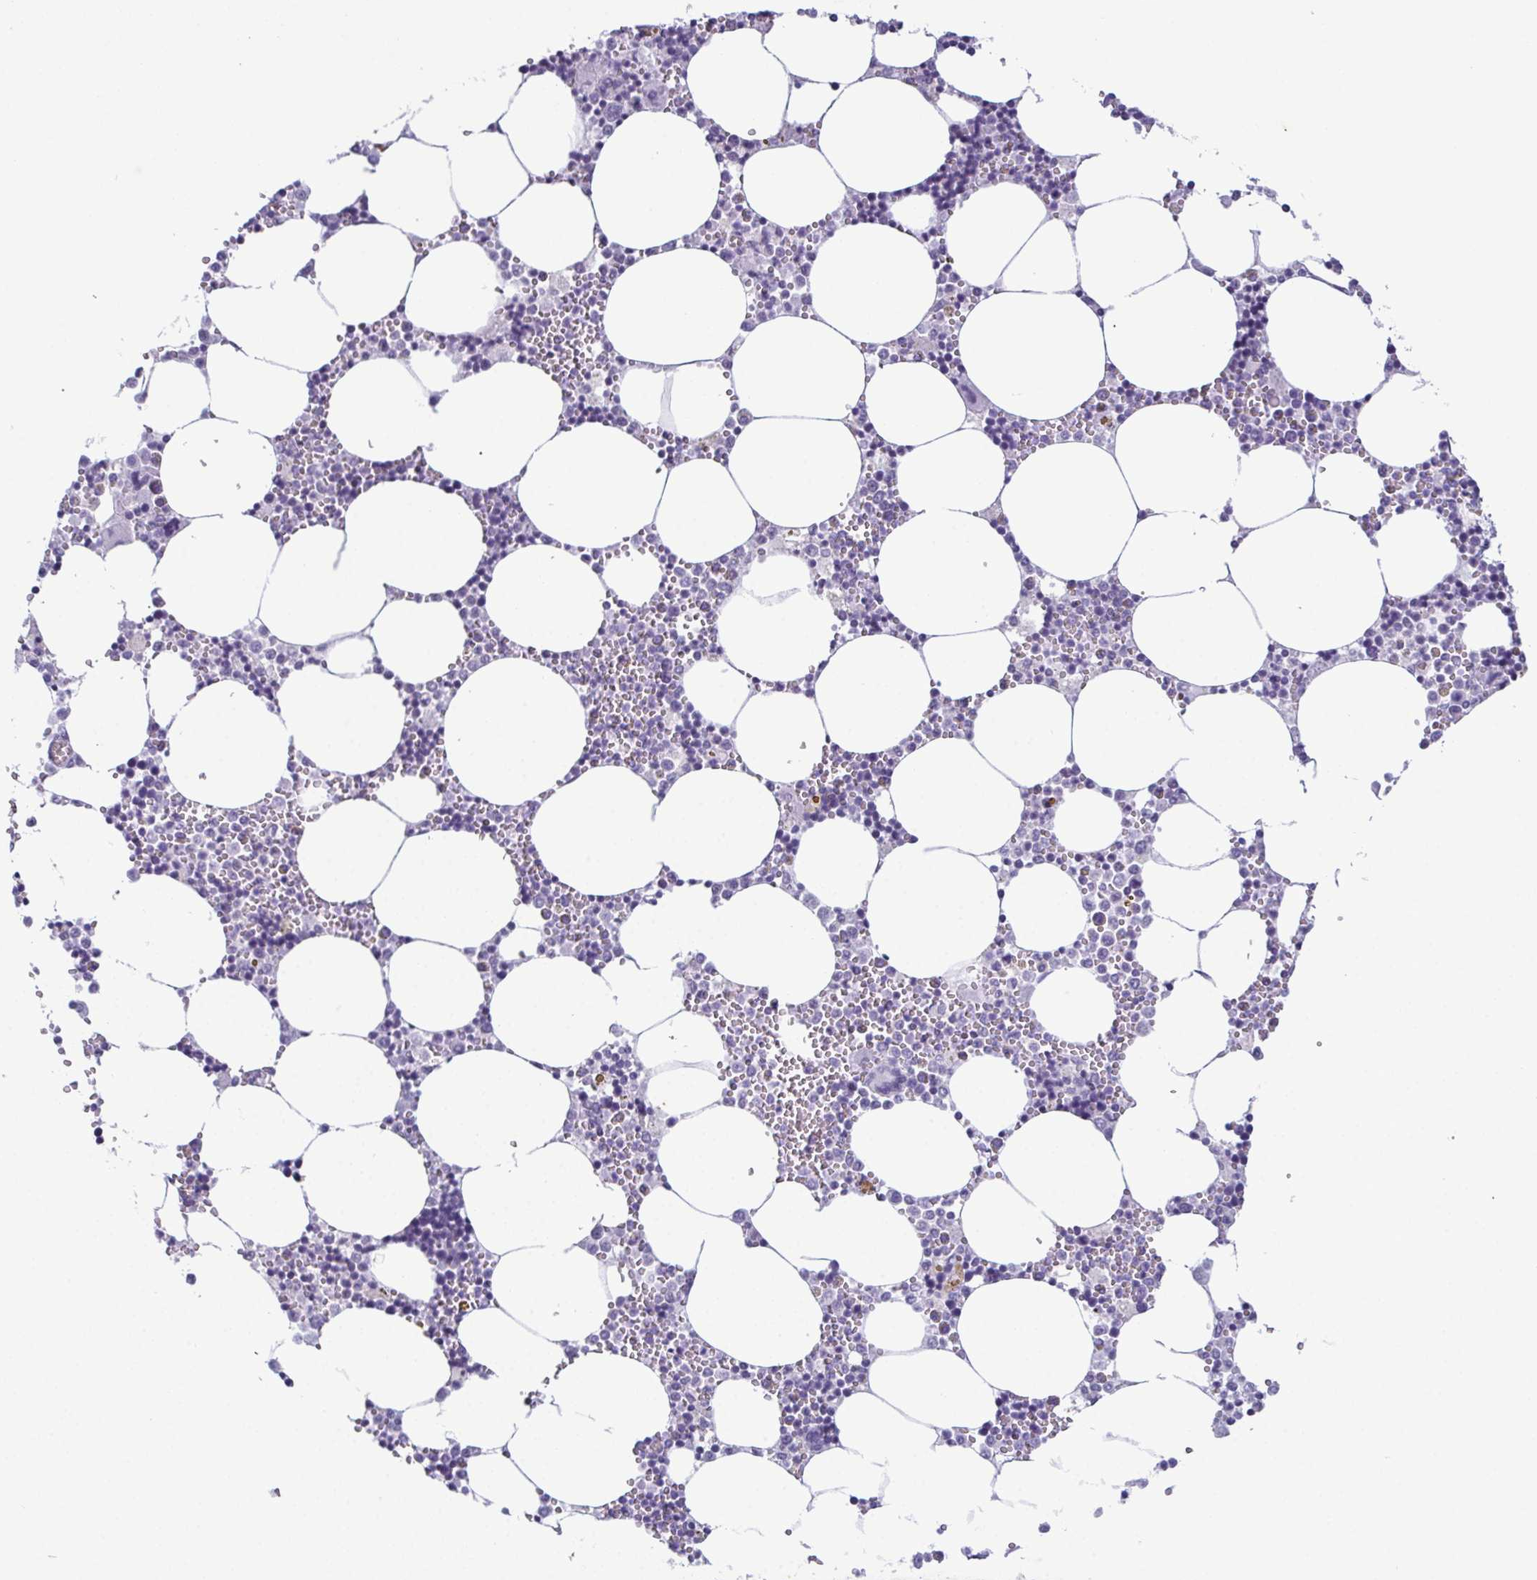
{"staining": {"intensity": "moderate", "quantity": "<25%", "location": "nuclear"}, "tissue": "bone marrow", "cell_type": "Hematopoietic cells", "image_type": "normal", "snomed": [{"axis": "morphology", "description": "Normal tissue, NOS"}, {"axis": "topography", "description": "Bone marrow"}], "caption": "An immunohistochemistry photomicrograph of unremarkable tissue is shown. Protein staining in brown shows moderate nuclear positivity in bone marrow within hematopoietic cells. (Brightfield microscopy of DAB IHC at high magnification).", "gene": "RBM7", "patient": {"sex": "male", "age": 54}}